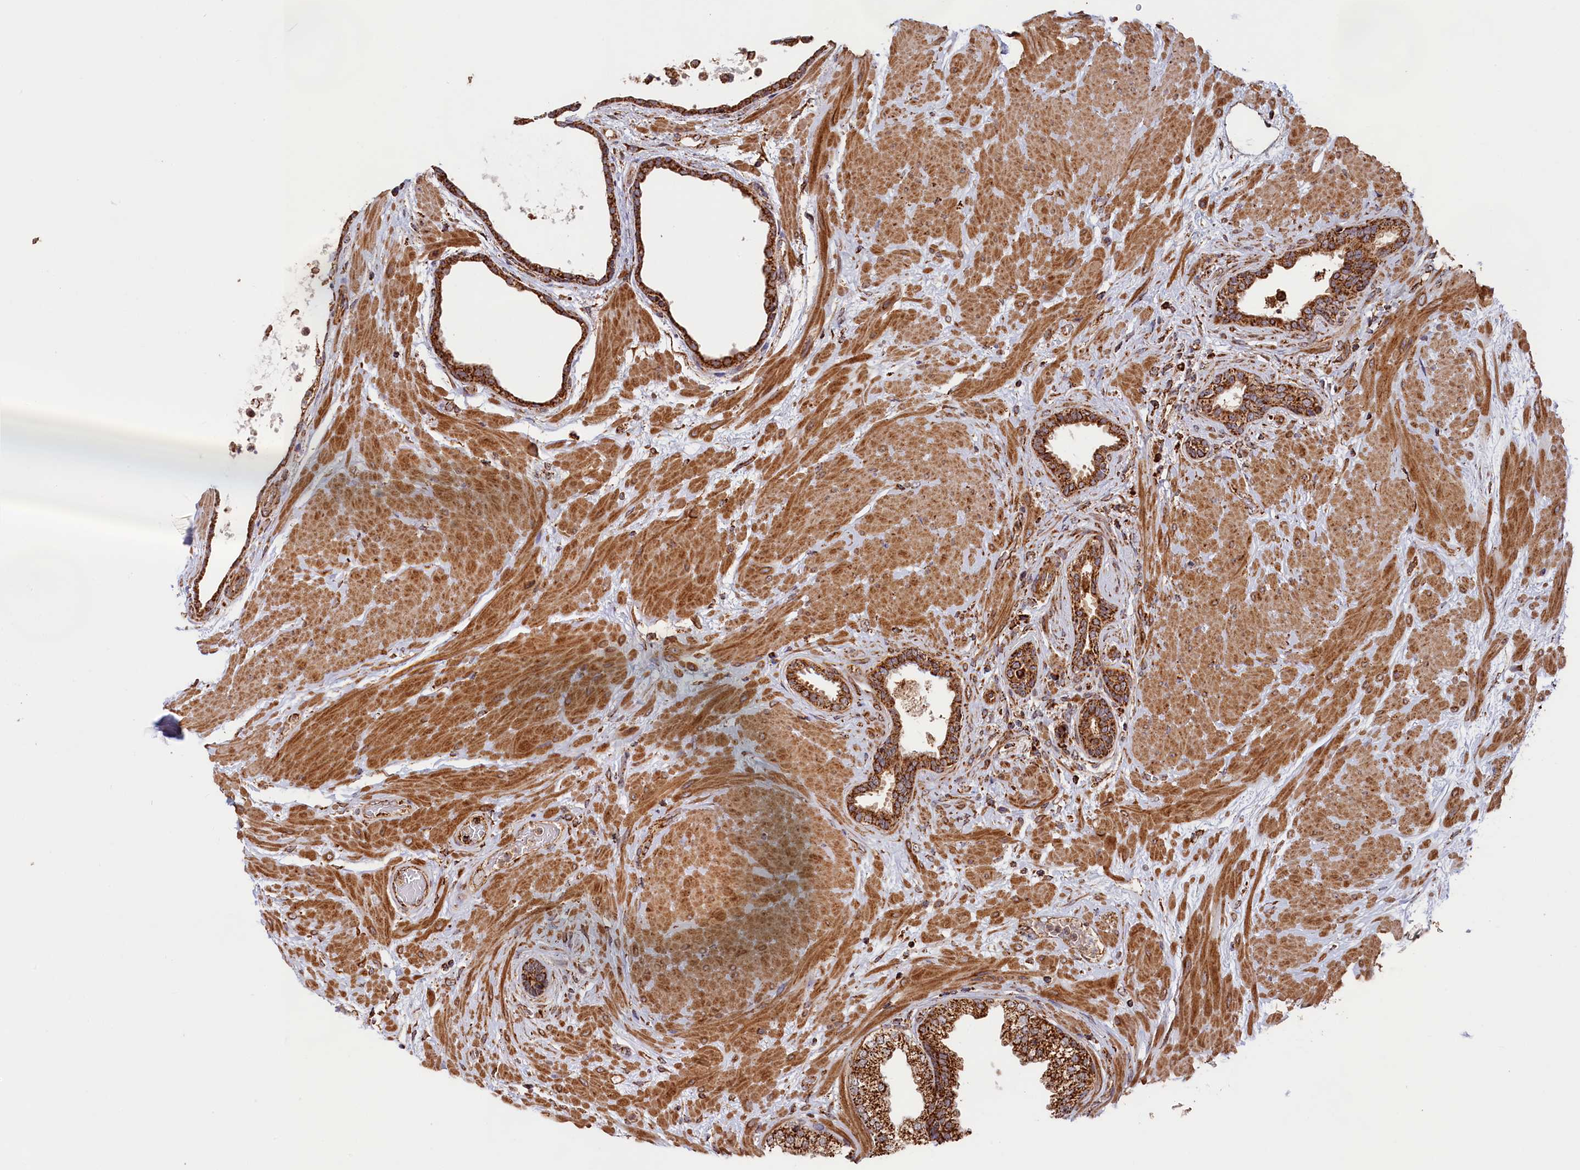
{"staining": {"intensity": "strong", "quantity": ">75%", "location": "cytoplasmic/membranous"}, "tissue": "prostate", "cell_type": "Glandular cells", "image_type": "normal", "snomed": [{"axis": "morphology", "description": "Normal tissue, NOS"}, {"axis": "topography", "description": "Prostate"}], "caption": "This is a histology image of IHC staining of unremarkable prostate, which shows strong positivity in the cytoplasmic/membranous of glandular cells.", "gene": "MACROD1", "patient": {"sex": "male", "age": 48}}